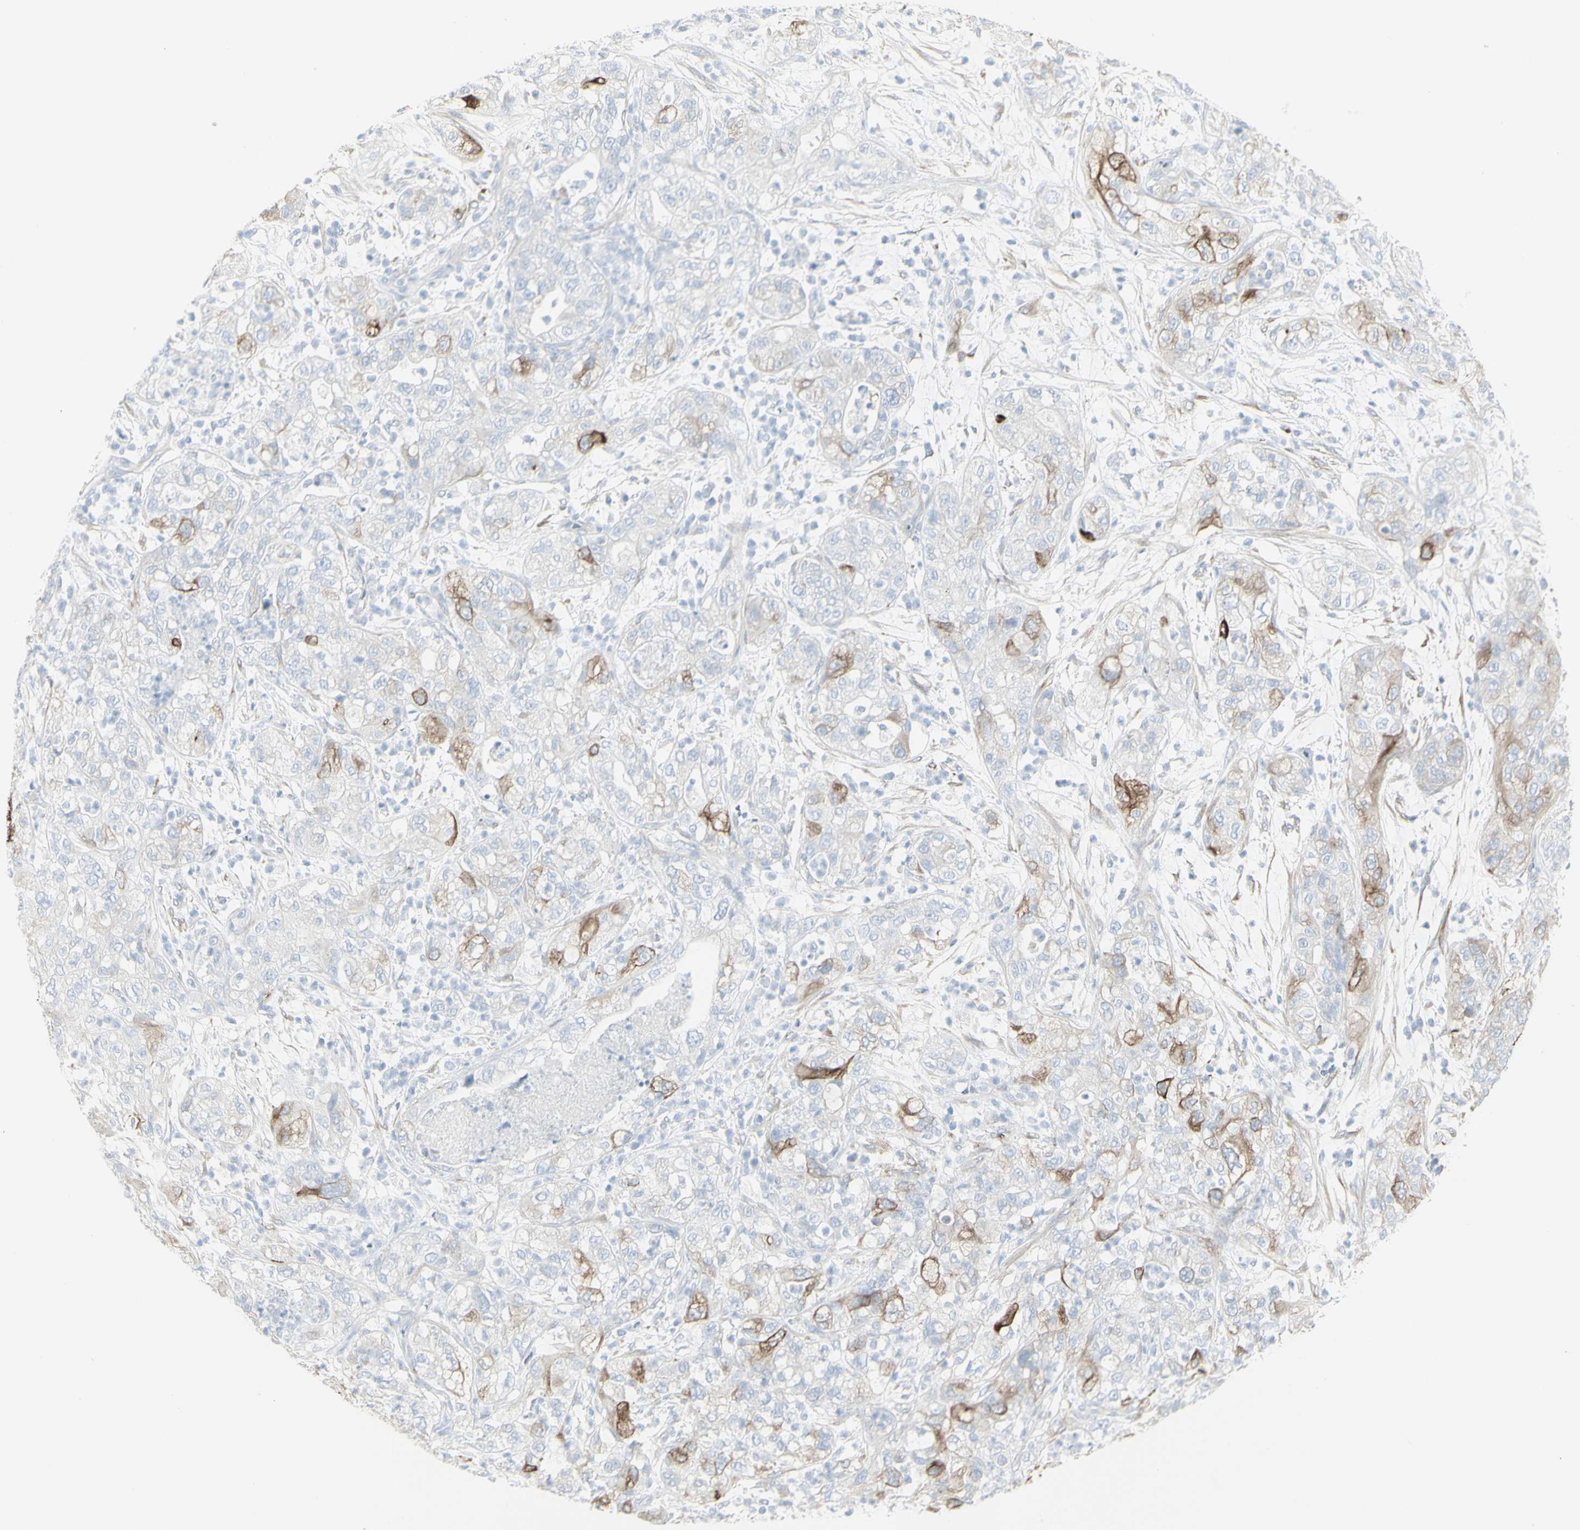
{"staining": {"intensity": "moderate", "quantity": "25%-75%", "location": "cytoplasmic/membranous"}, "tissue": "pancreatic cancer", "cell_type": "Tumor cells", "image_type": "cancer", "snomed": [{"axis": "morphology", "description": "Adenocarcinoma, NOS"}, {"axis": "topography", "description": "Pancreas"}], "caption": "Protein staining of adenocarcinoma (pancreatic) tissue reveals moderate cytoplasmic/membranous expression in about 25%-75% of tumor cells. Ihc stains the protein in brown and the nuclei are stained blue.", "gene": "ENSG00000198211", "patient": {"sex": "female", "age": 78}}